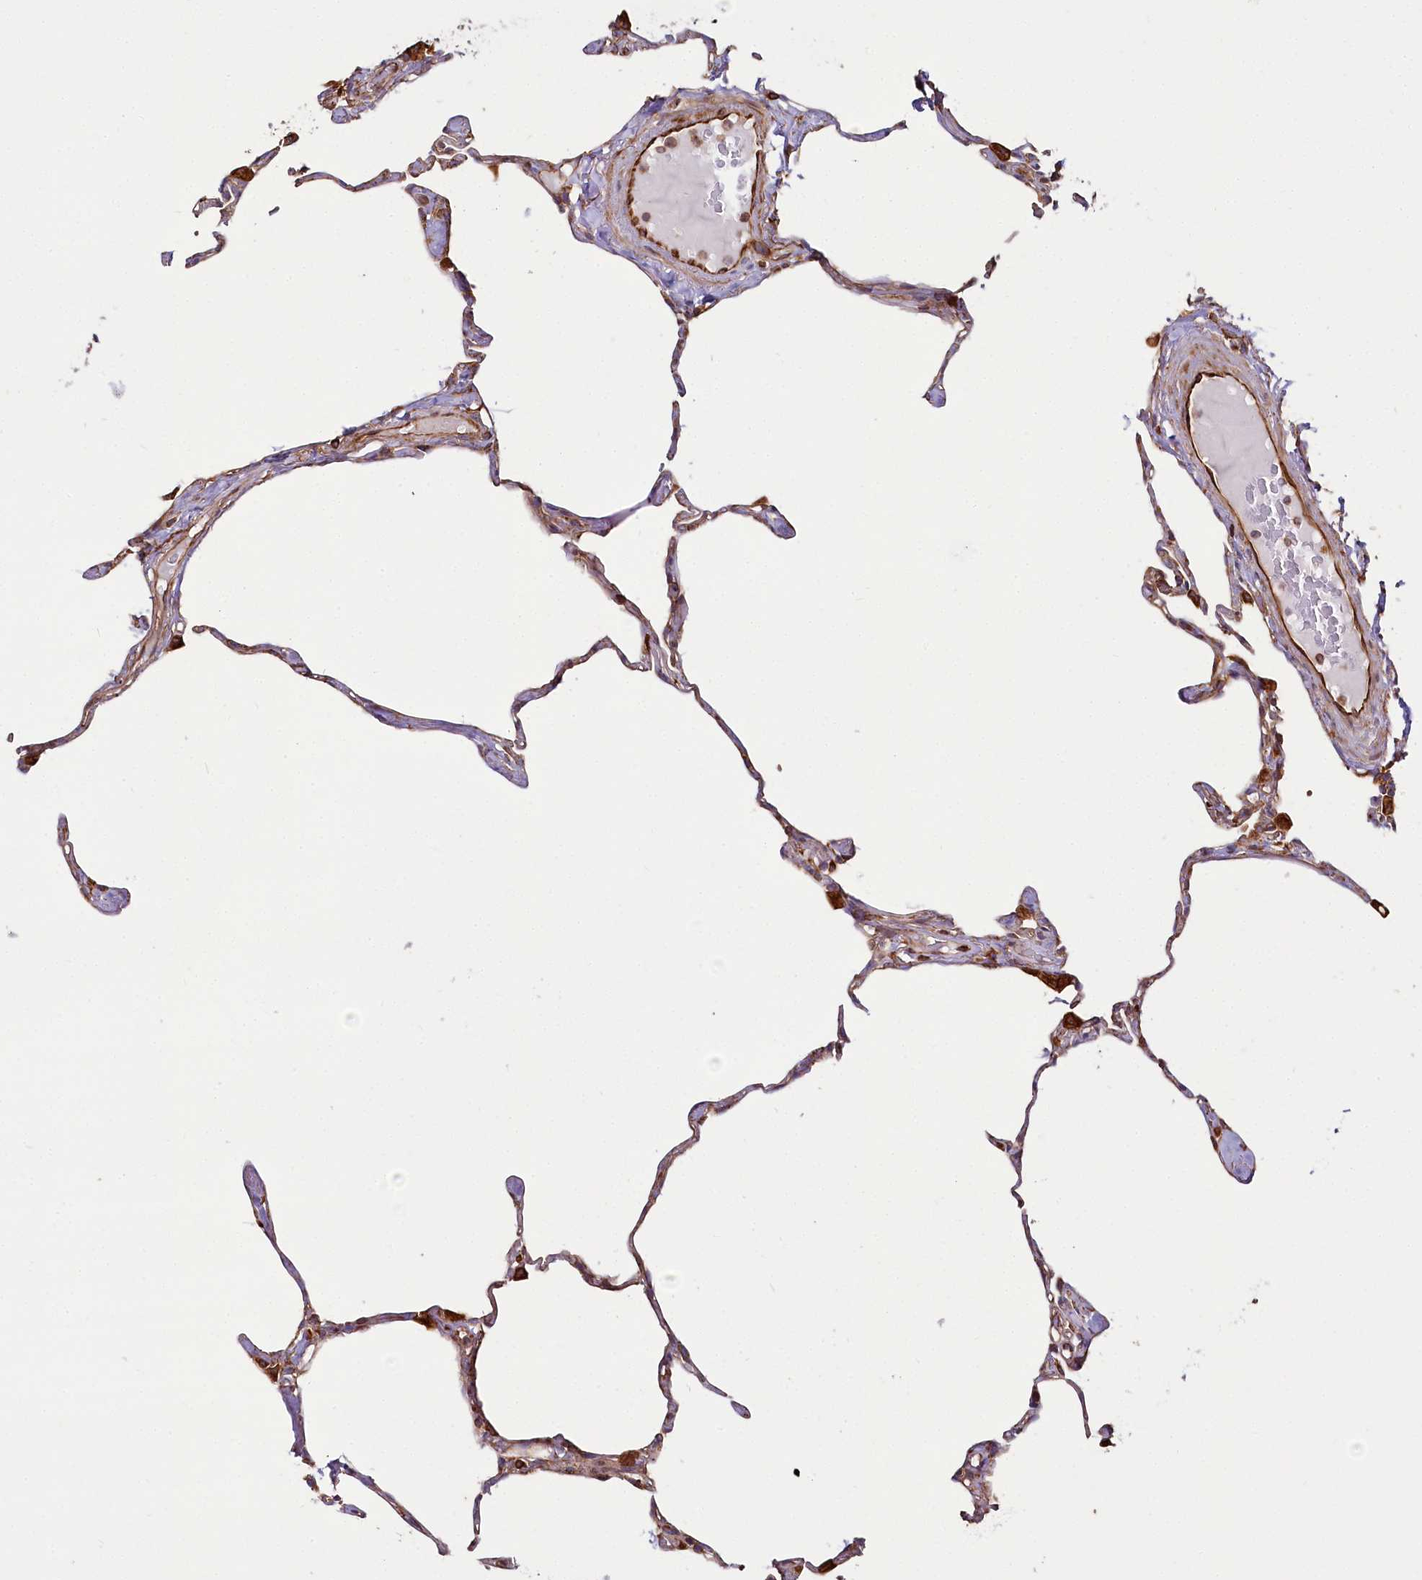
{"staining": {"intensity": "weak", "quantity": "25%-75%", "location": "cytoplasmic/membranous"}, "tissue": "lung", "cell_type": "Alveolar cells", "image_type": "normal", "snomed": [{"axis": "morphology", "description": "Normal tissue, NOS"}, {"axis": "topography", "description": "Lung"}], "caption": "A micrograph of human lung stained for a protein displays weak cytoplasmic/membranous brown staining in alveolar cells. (DAB IHC, brown staining for protein, blue staining for nuclei).", "gene": "THUMPD3", "patient": {"sex": "male", "age": 65}}